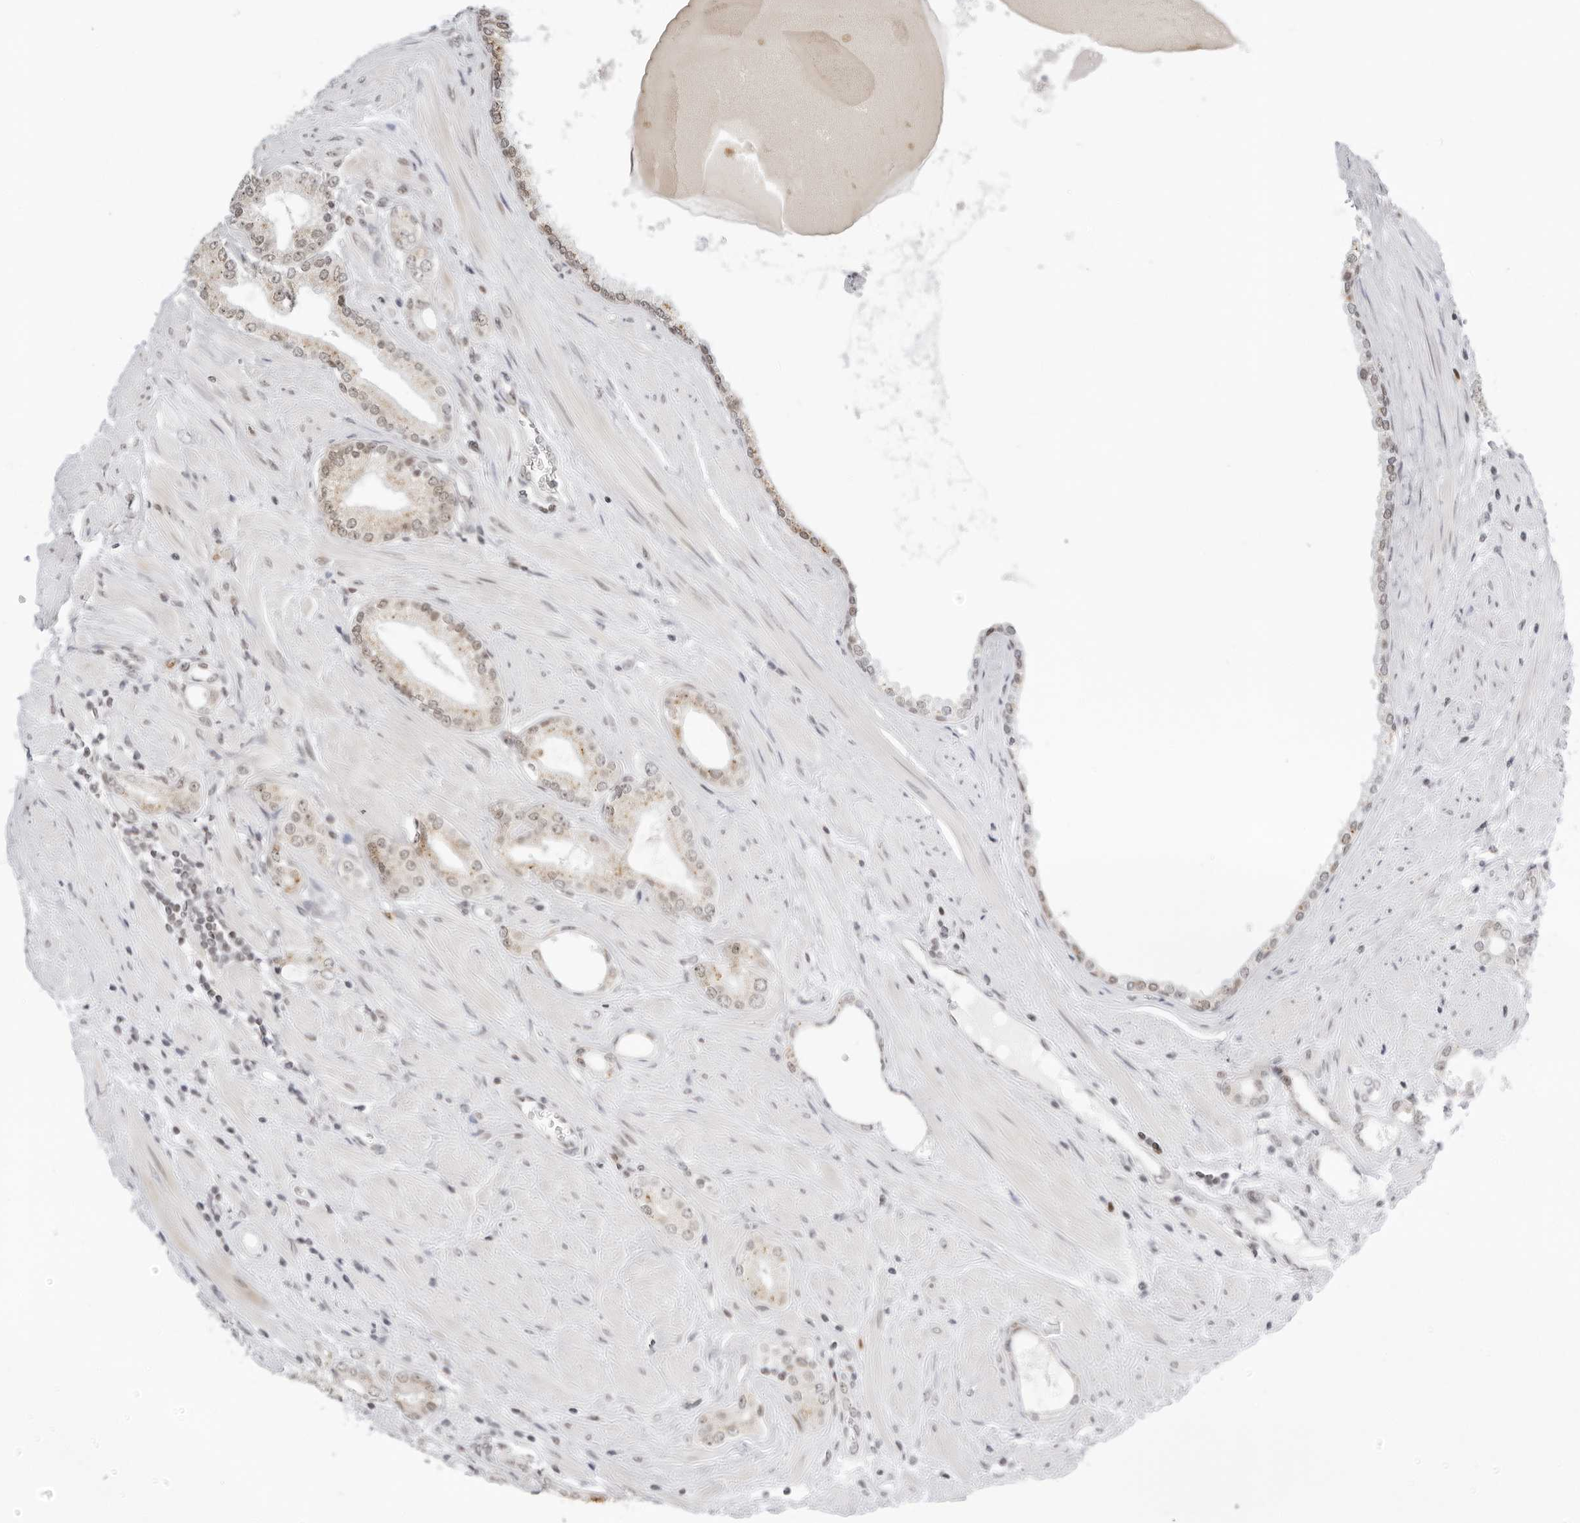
{"staining": {"intensity": "weak", "quantity": "<25%", "location": "cytoplasmic/membranous,nuclear"}, "tissue": "prostate cancer", "cell_type": "Tumor cells", "image_type": "cancer", "snomed": [{"axis": "morphology", "description": "Adenocarcinoma, Low grade"}, {"axis": "topography", "description": "Prostate"}], "caption": "Tumor cells are negative for brown protein staining in prostate low-grade adenocarcinoma.", "gene": "MSH6", "patient": {"sex": "male", "age": 62}}